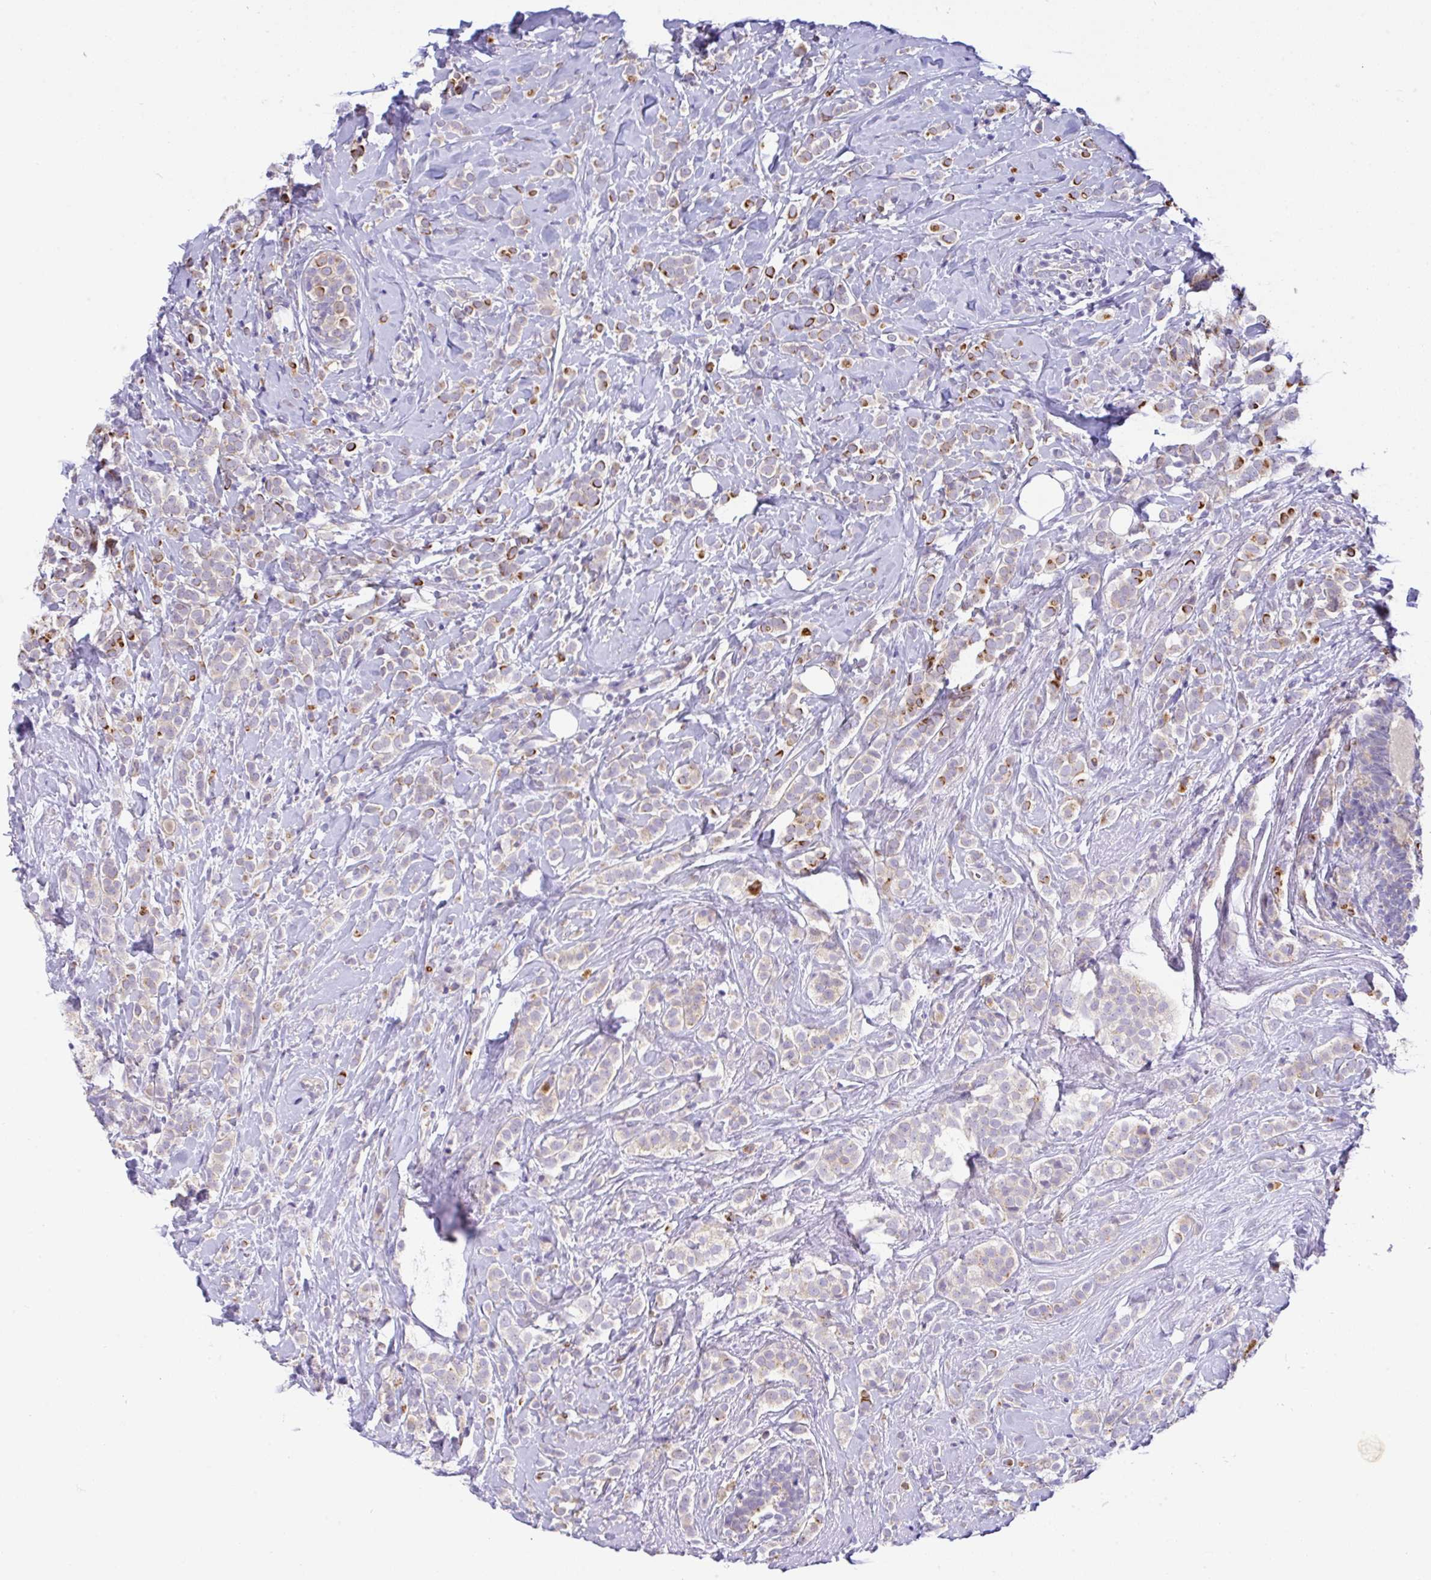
{"staining": {"intensity": "moderate", "quantity": "25%-75%", "location": "cytoplasmic/membranous"}, "tissue": "breast cancer", "cell_type": "Tumor cells", "image_type": "cancer", "snomed": [{"axis": "morphology", "description": "Lobular carcinoma"}, {"axis": "topography", "description": "Breast"}], "caption": "Breast cancer (lobular carcinoma) stained with immunohistochemistry reveals moderate cytoplasmic/membranous staining in approximately 25%-75% of tumor cells. (Stains: DAB in brown, nuclei in blue, Microscopy: brightfield microscopy at high magnification).", "gene": "EPN3", "patient": {"sex": "female", "age": 49}}